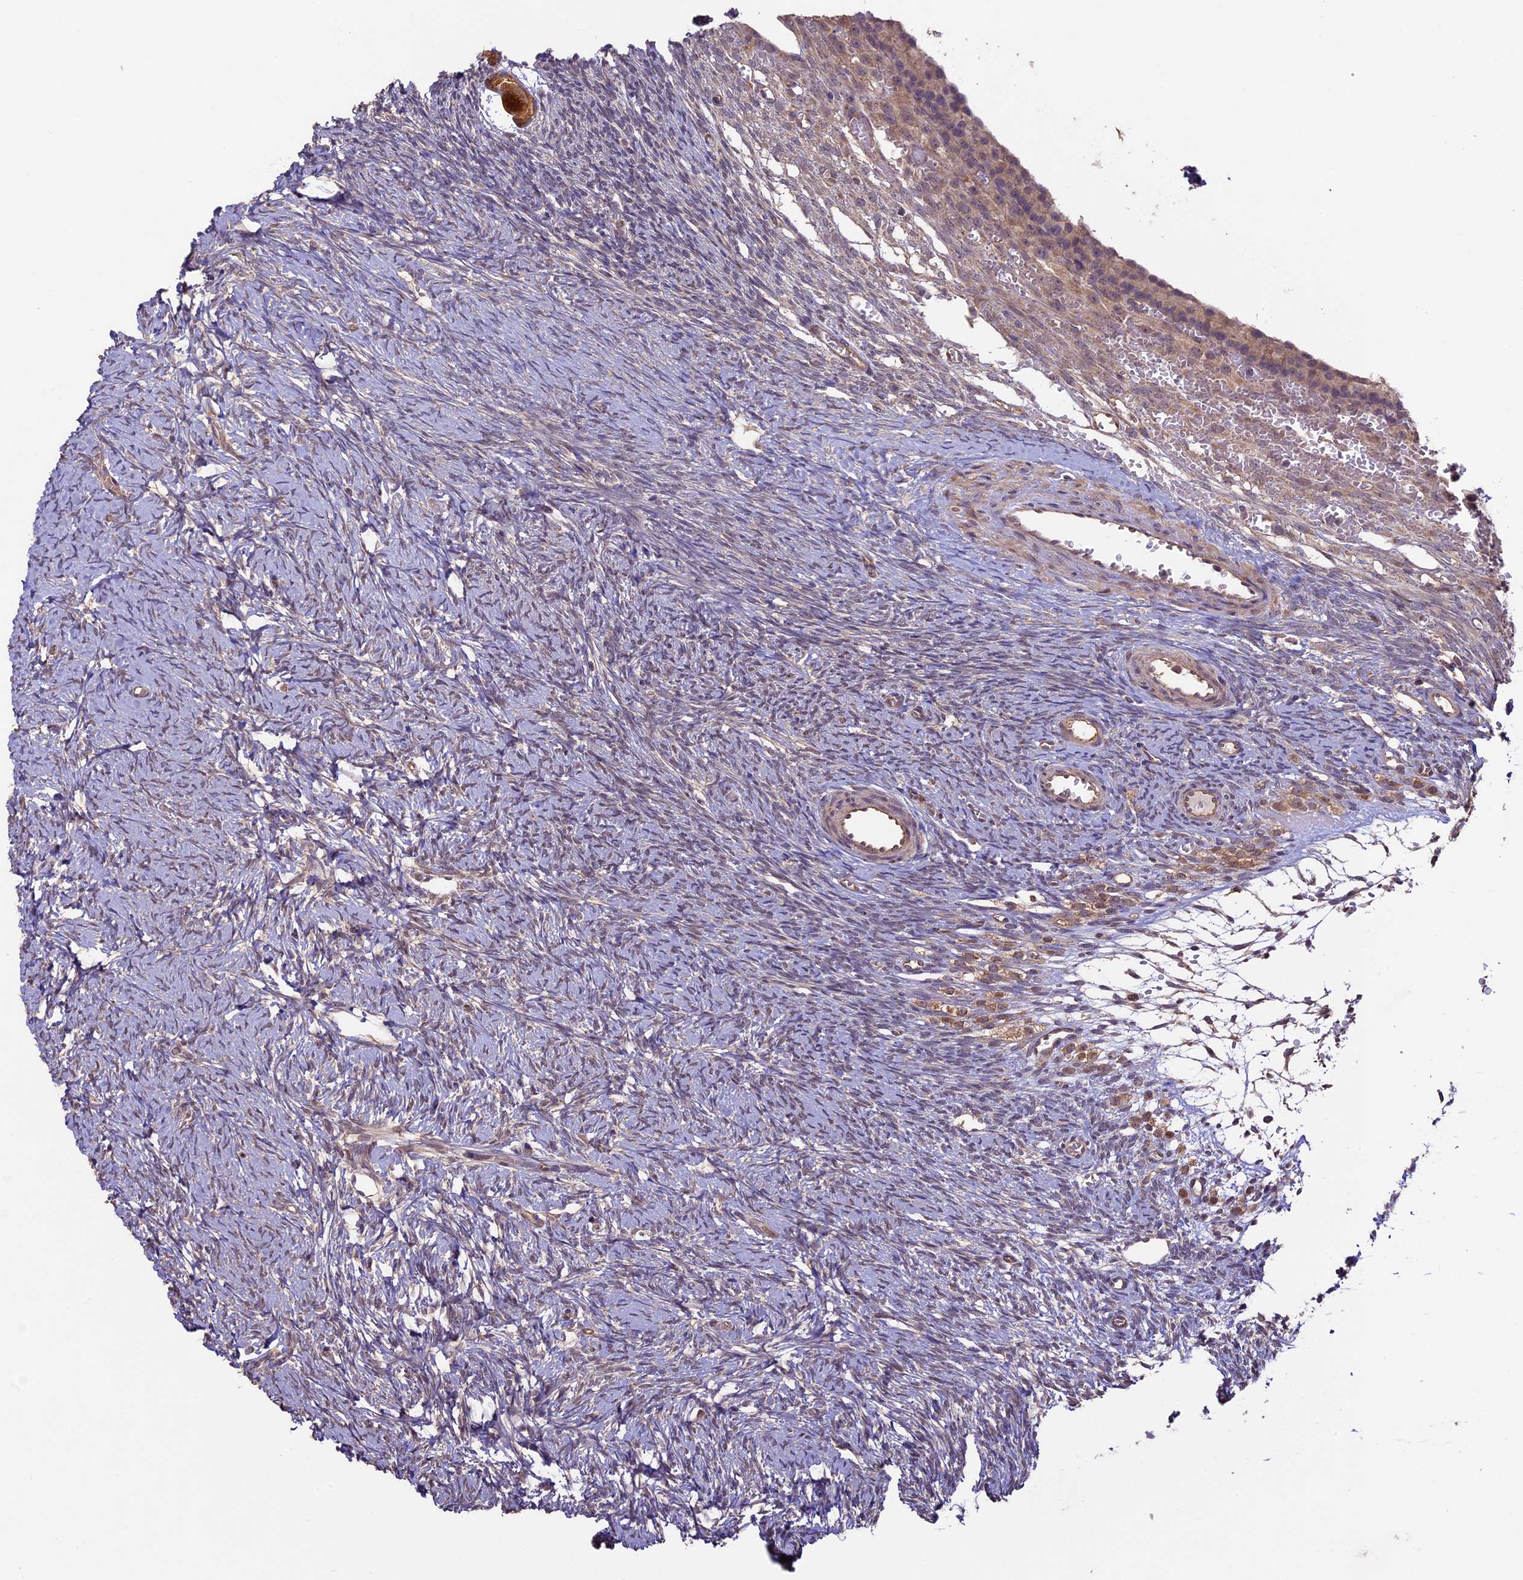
{"staining": {"intensity": "strong", "quantity": ">75%", "location": "cytoplasmic/membranous"}, "tissue": "ovary", "cell_type": "Follicle cells", "image_type": "normal", "snomed": [{"axis": "morphology", "description": "Normal tissue, NOS"}, {"axis": "topography", "description": "Ovary"}], "caption": "An immunohistochemistry photomicrograph of unremarkable tissue is shown. Protein staining in brown shows strong cytoplasmic/membranous positivity in ovary within follicle cells. Using DAB (3,3'-diaminobenzidine) (brown) and hematoxylin (blue) stains, captured at high magnification using brightfield microscopy.", "gene": "BCAS4", "patient": {"sex": "female", "age": 39}}